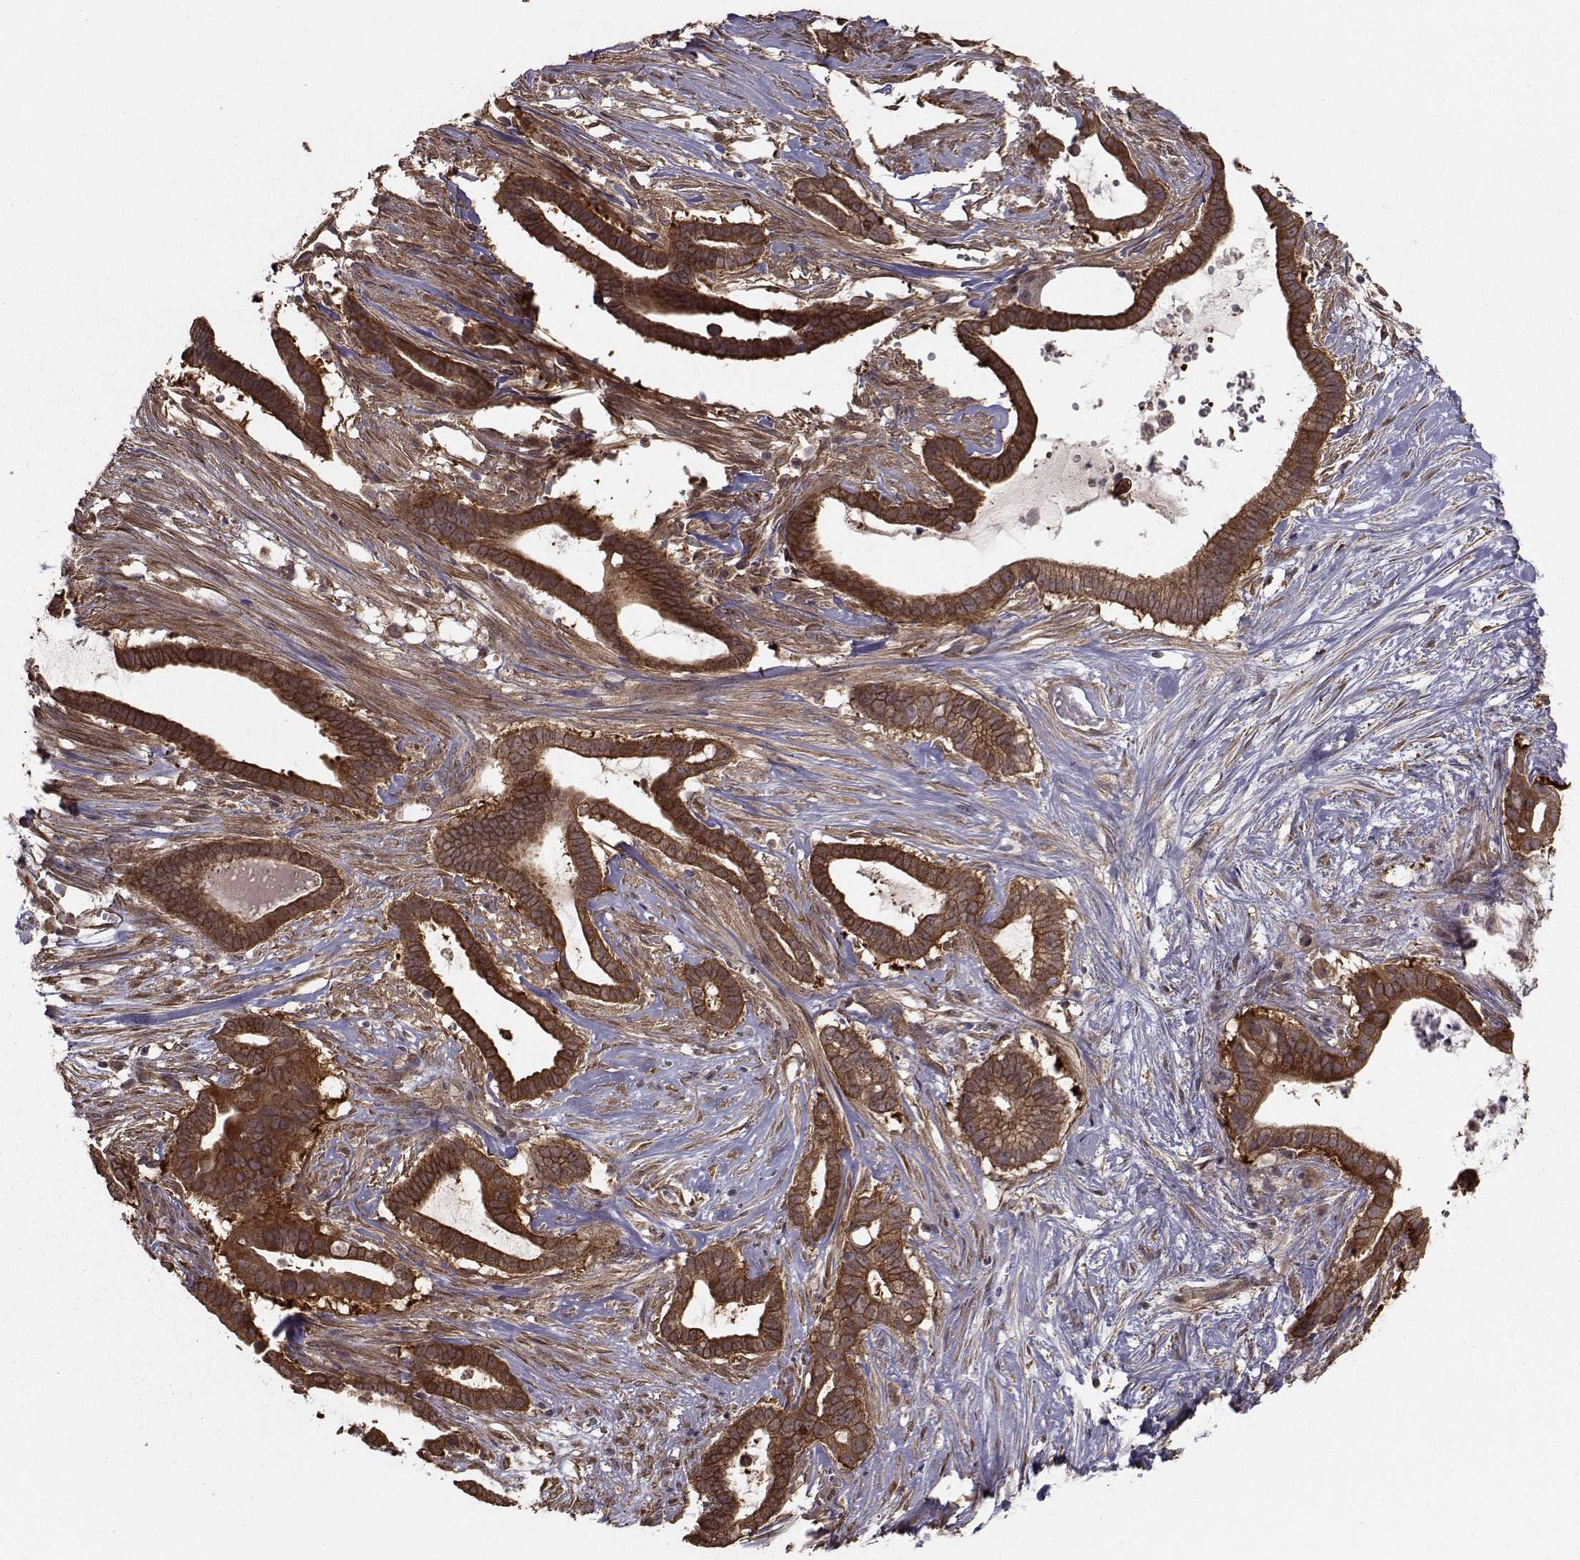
{"staining": {"intensity": "strong", "quantity": ">75%", "location": "cytoplasmic/membranous"}, "tissue": "pancreatic cancer", "cell_type": "Tumor cells", "image_type": "cancer", "snomed": [{"axis": "morphology", "description": "Adenocarcinoma, NOS"}, {"axis": "topography", "description": "Pancreas"}], "caption": "This is a histology image of immunohistochemistry (IHC) staining of adenocarcinoma (pancreatic), which shows strong expression in the cytoplasmic/membranous of tumor cells.", "gene": "TRIP10", "patient": {"sex": "male", "age": 61}}